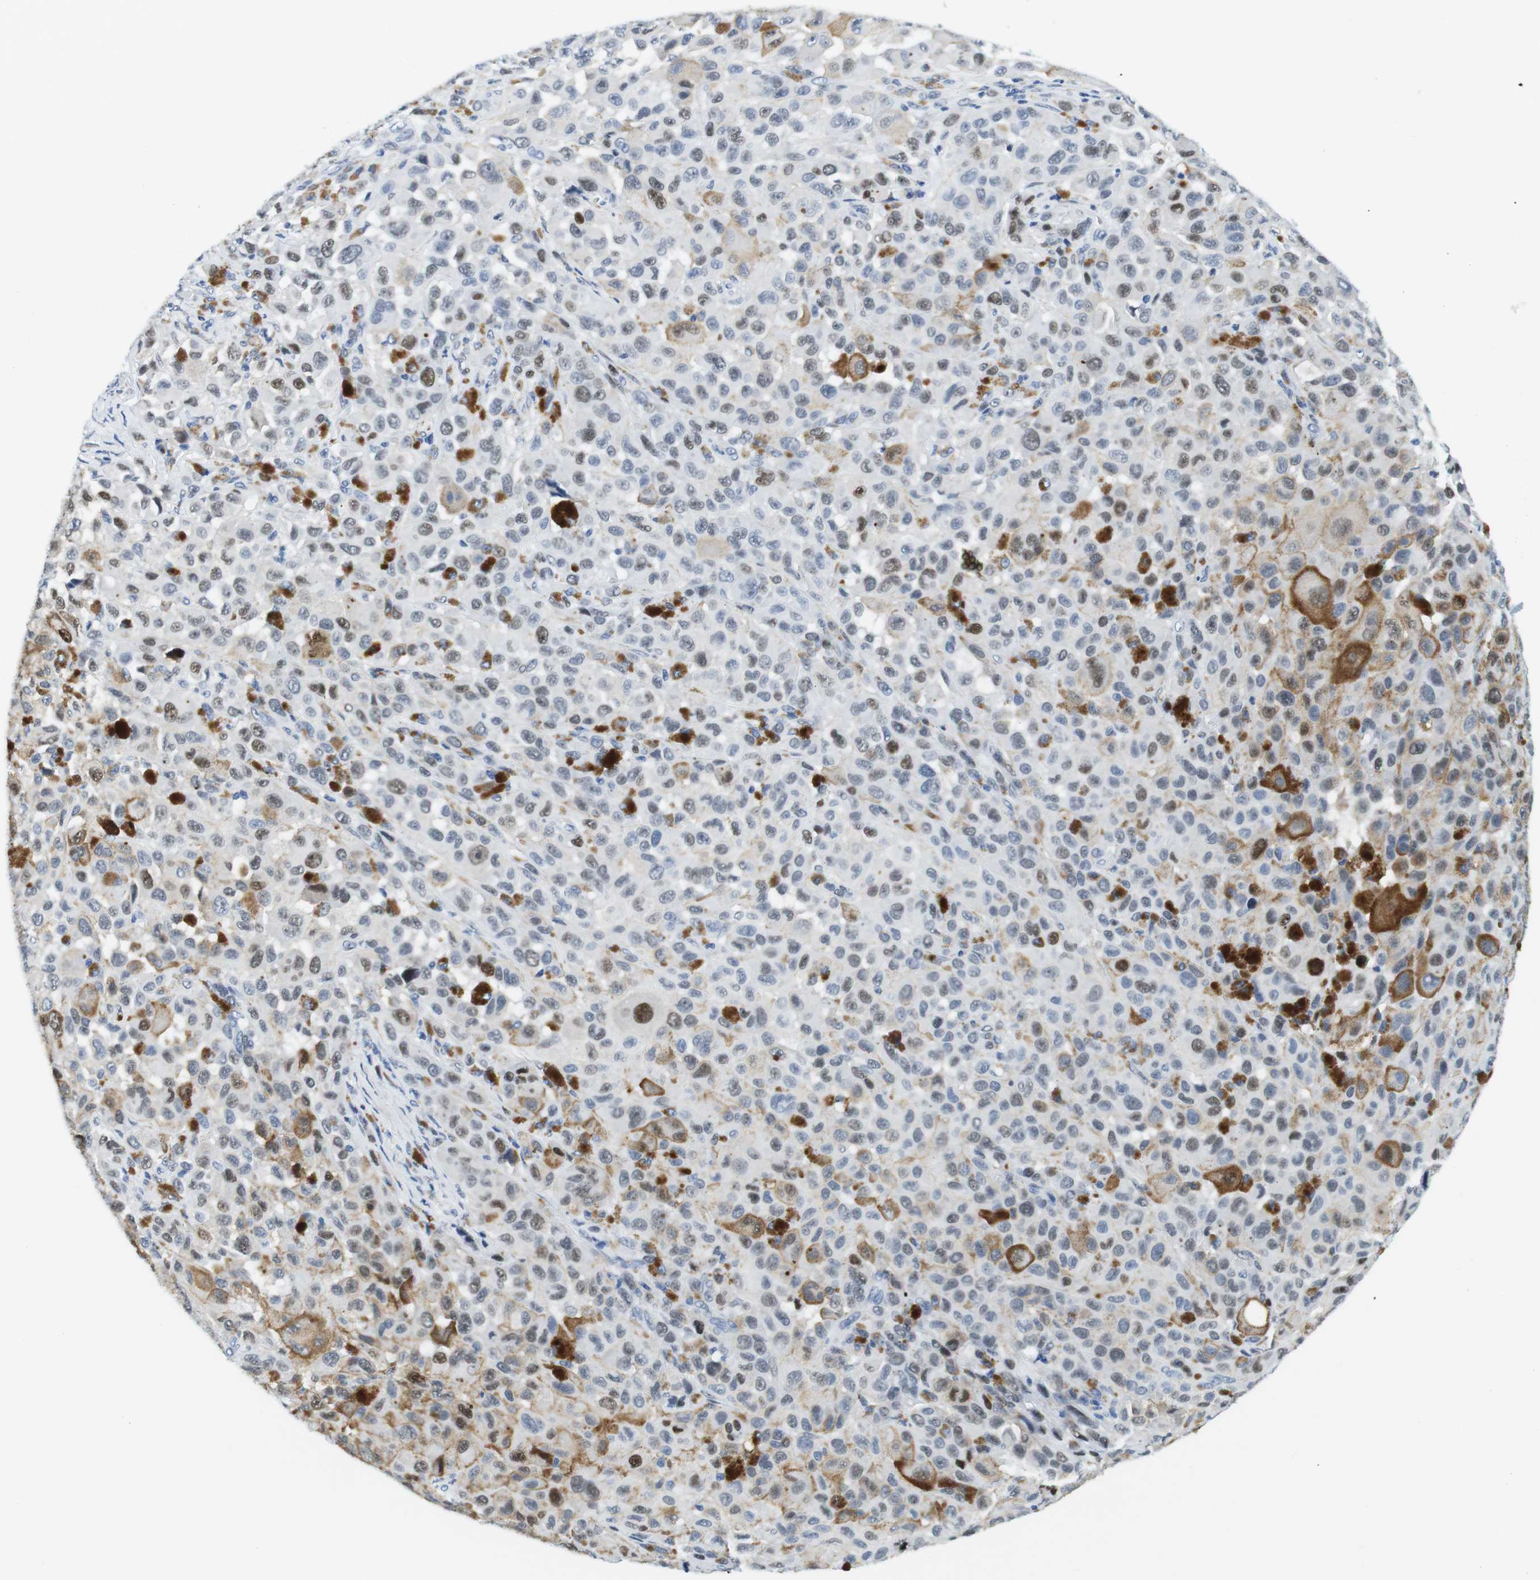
{"staining": {"intensity": "weak", "quantity": "25%-75%", "location": "nuclear"}, "tissue": "melanoma", "cell_type": "Tumor cells", "image_type": "cancer", "snomed": [{"axis": "morphology", "description": "Malignant melanoma, NOS"}, {"axis": "topography", "description": "Skin"}], "caption": "Malignant melanoma stained with IHC demonstrates weak nuclear staining in about 25%-75% of tumor cells.", "gene": "TFAP2C", "patient": {"sex": "male", "age": 96}}